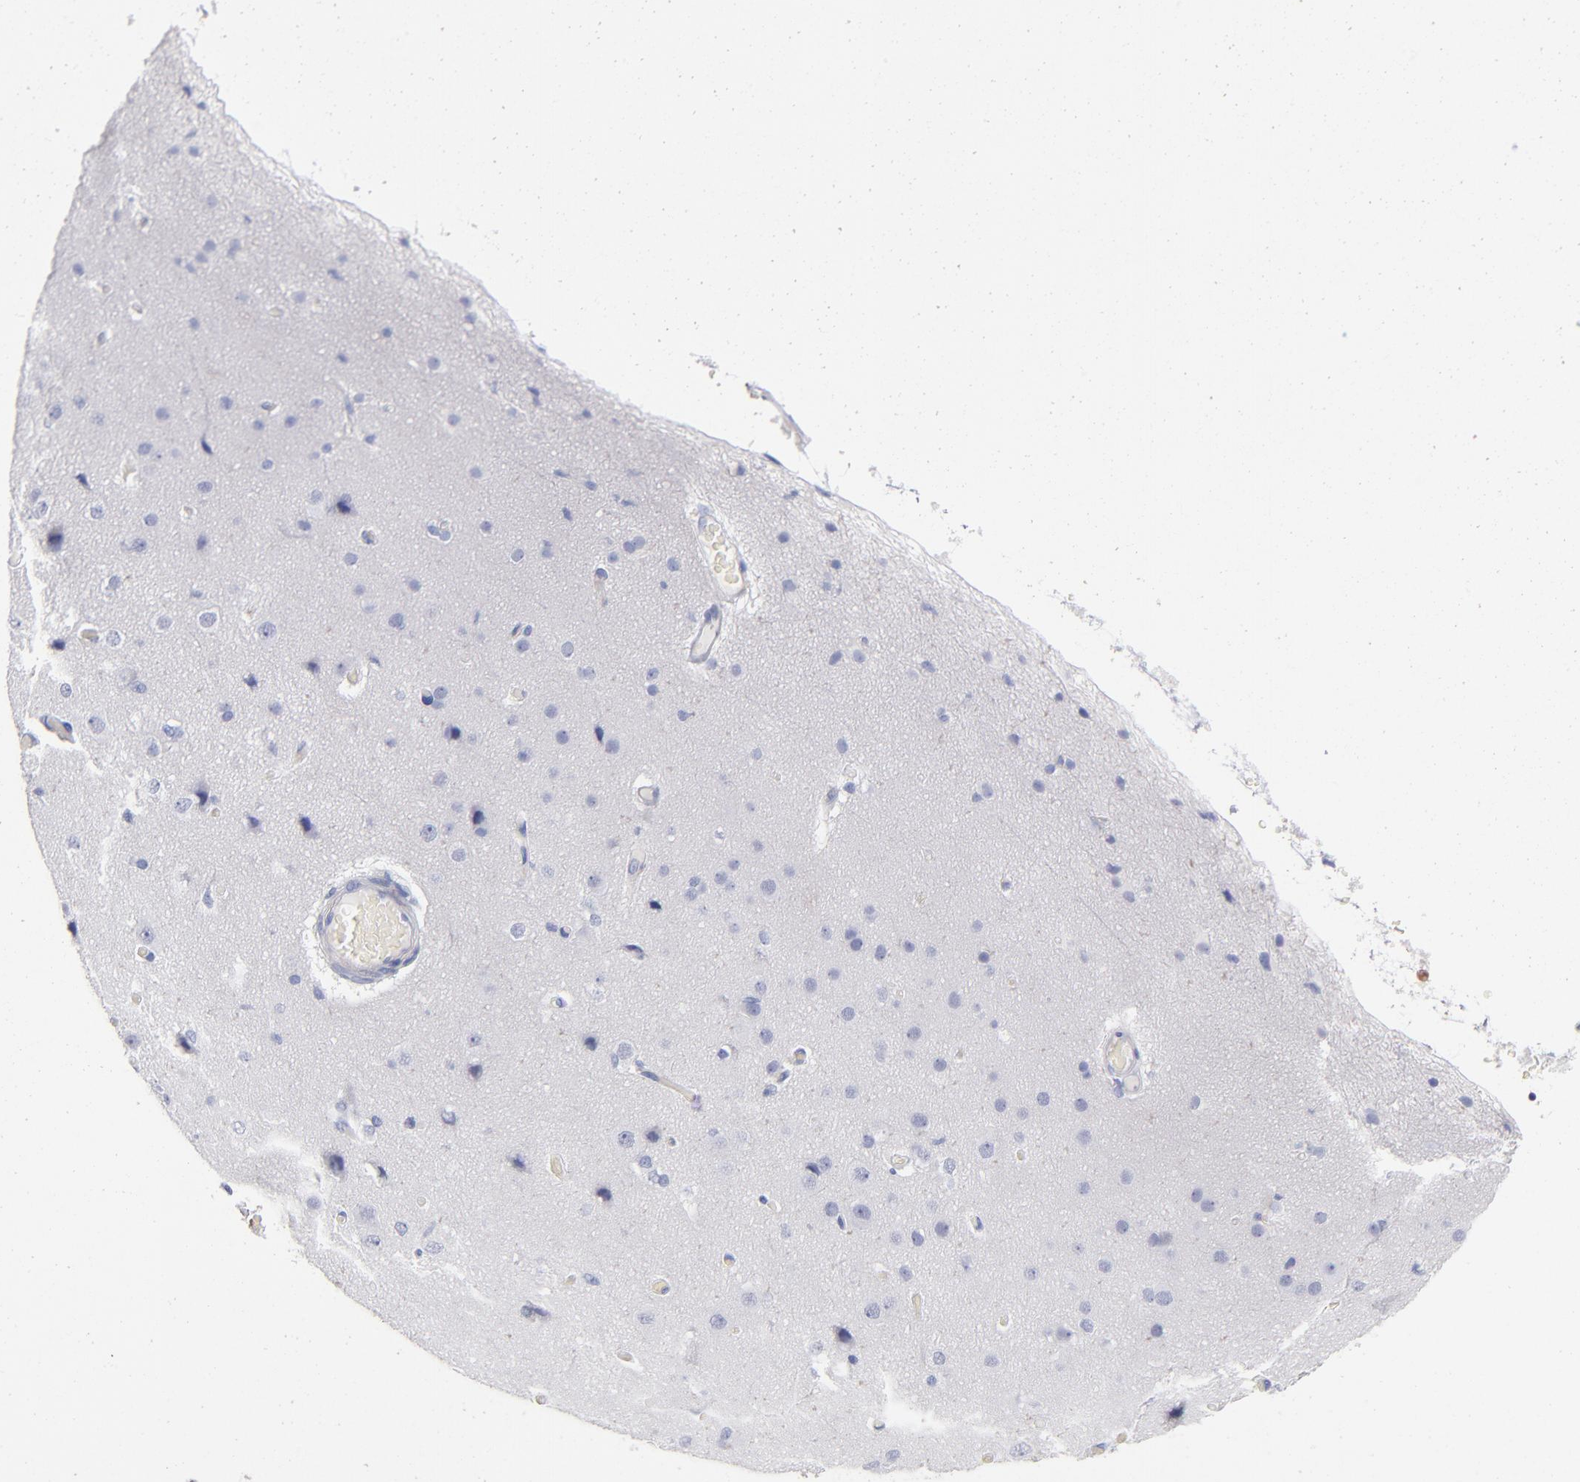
{"staining": {"intensity": "negative", "quantity": "none", "location": "none"}, "tissue": "cerebral cortex", "cell_type": "Endothelial cells", "image_type": "normal", "snomed": [{"axis": "morphology", "description": "Normal tissue, NOS"}, {"axis": "morphology", "description": "Glioma, malignant, High grade"}, {"axis": "topography", "description": "Cerebral cortex"}], "caption": "This photomicrograph is of benign cerebral cortex stained with immunohistochemistry (IHC) to label a protein in brown with the nuclei are counter-stained blue. There is no staining in endothelial cells.", "gene": "ARG1", "patient": {"sex": "male", "age": 77}}